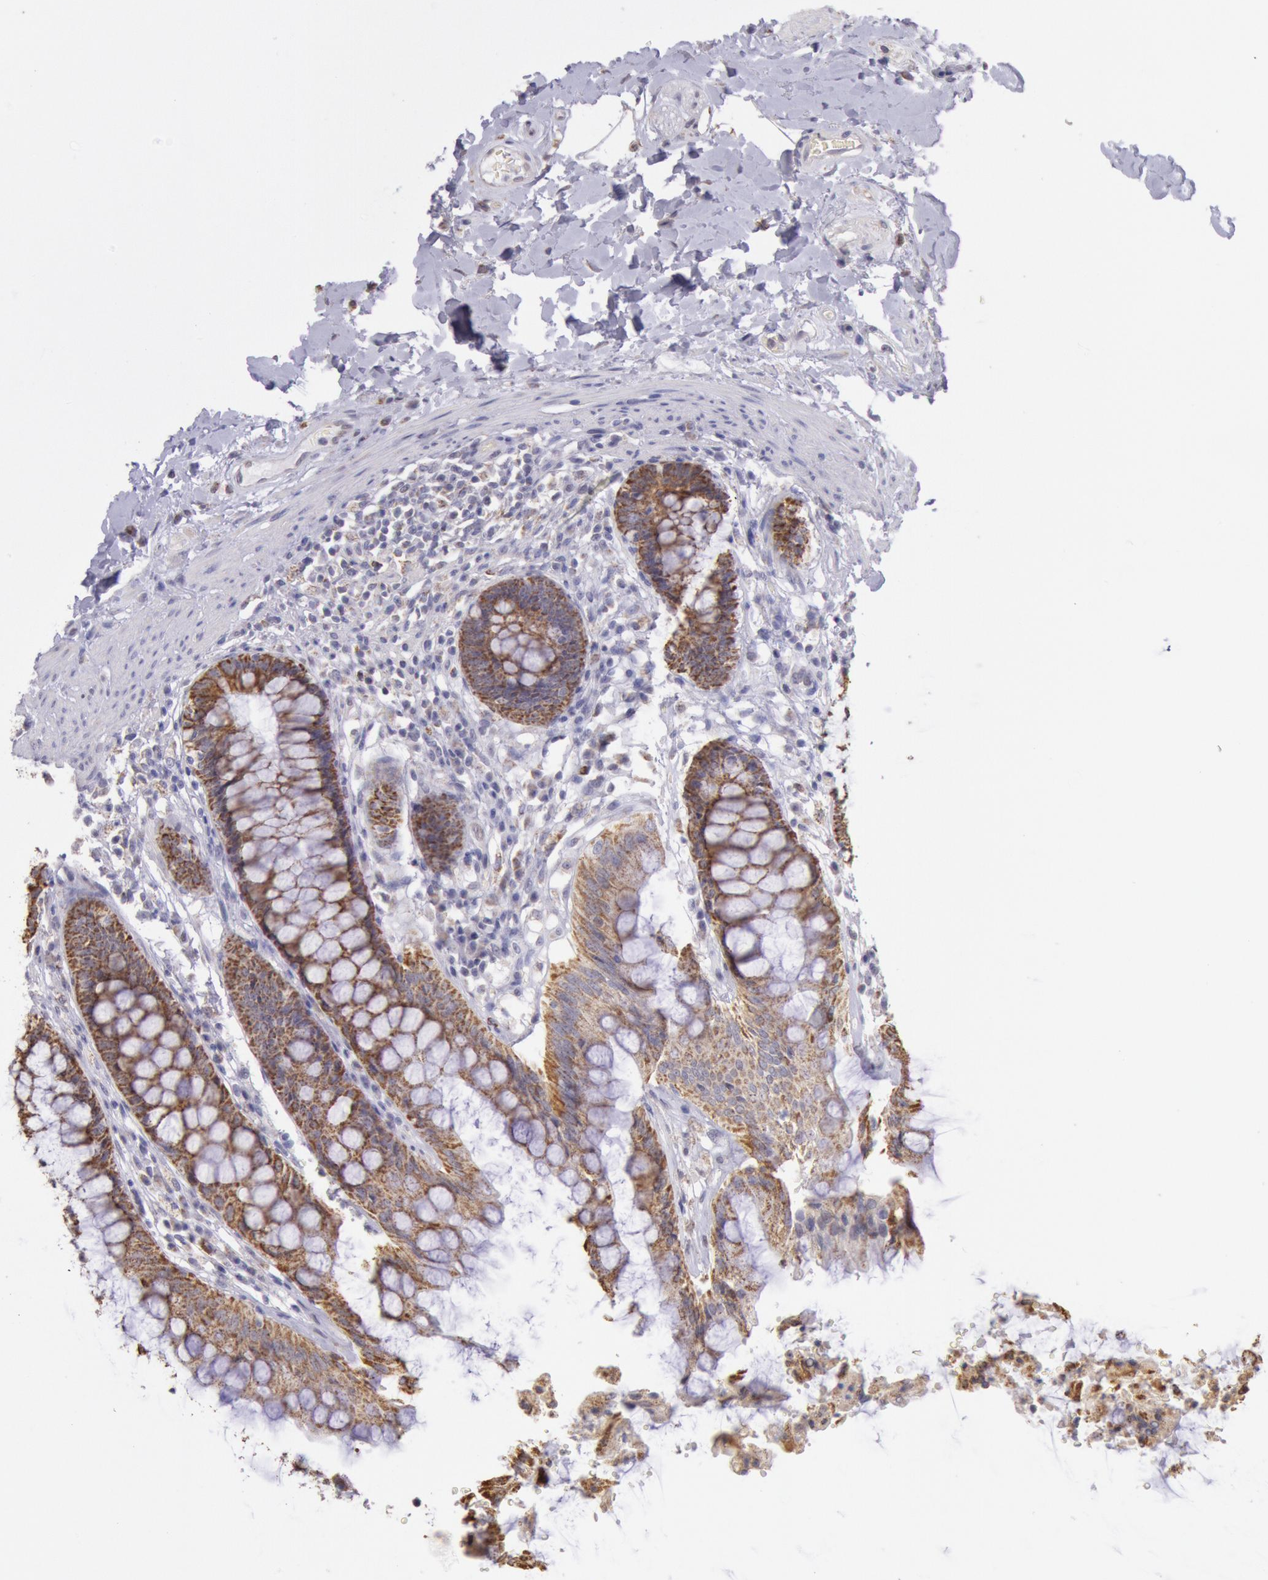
{"staining": {"intensity": "moderate", "quantity": ">75%", "location": "cytoplasmic/membranous"}, "tissue": "rectum", "cell_type": "Glandular cells", "image_type": "normal", "snomed": [{"axis": "morphology", "description": "Normal tissue, NOS"}, {"axis": "topography", "description": "Rectum"}], "caption": "Moderate cytoplasmic/membranous expression for a protein is seen in approximately >75% of glandular cells of benign rectum using IHC.", "gene": "FRMD6", "patient": {"sex": "female", "age": 46}}